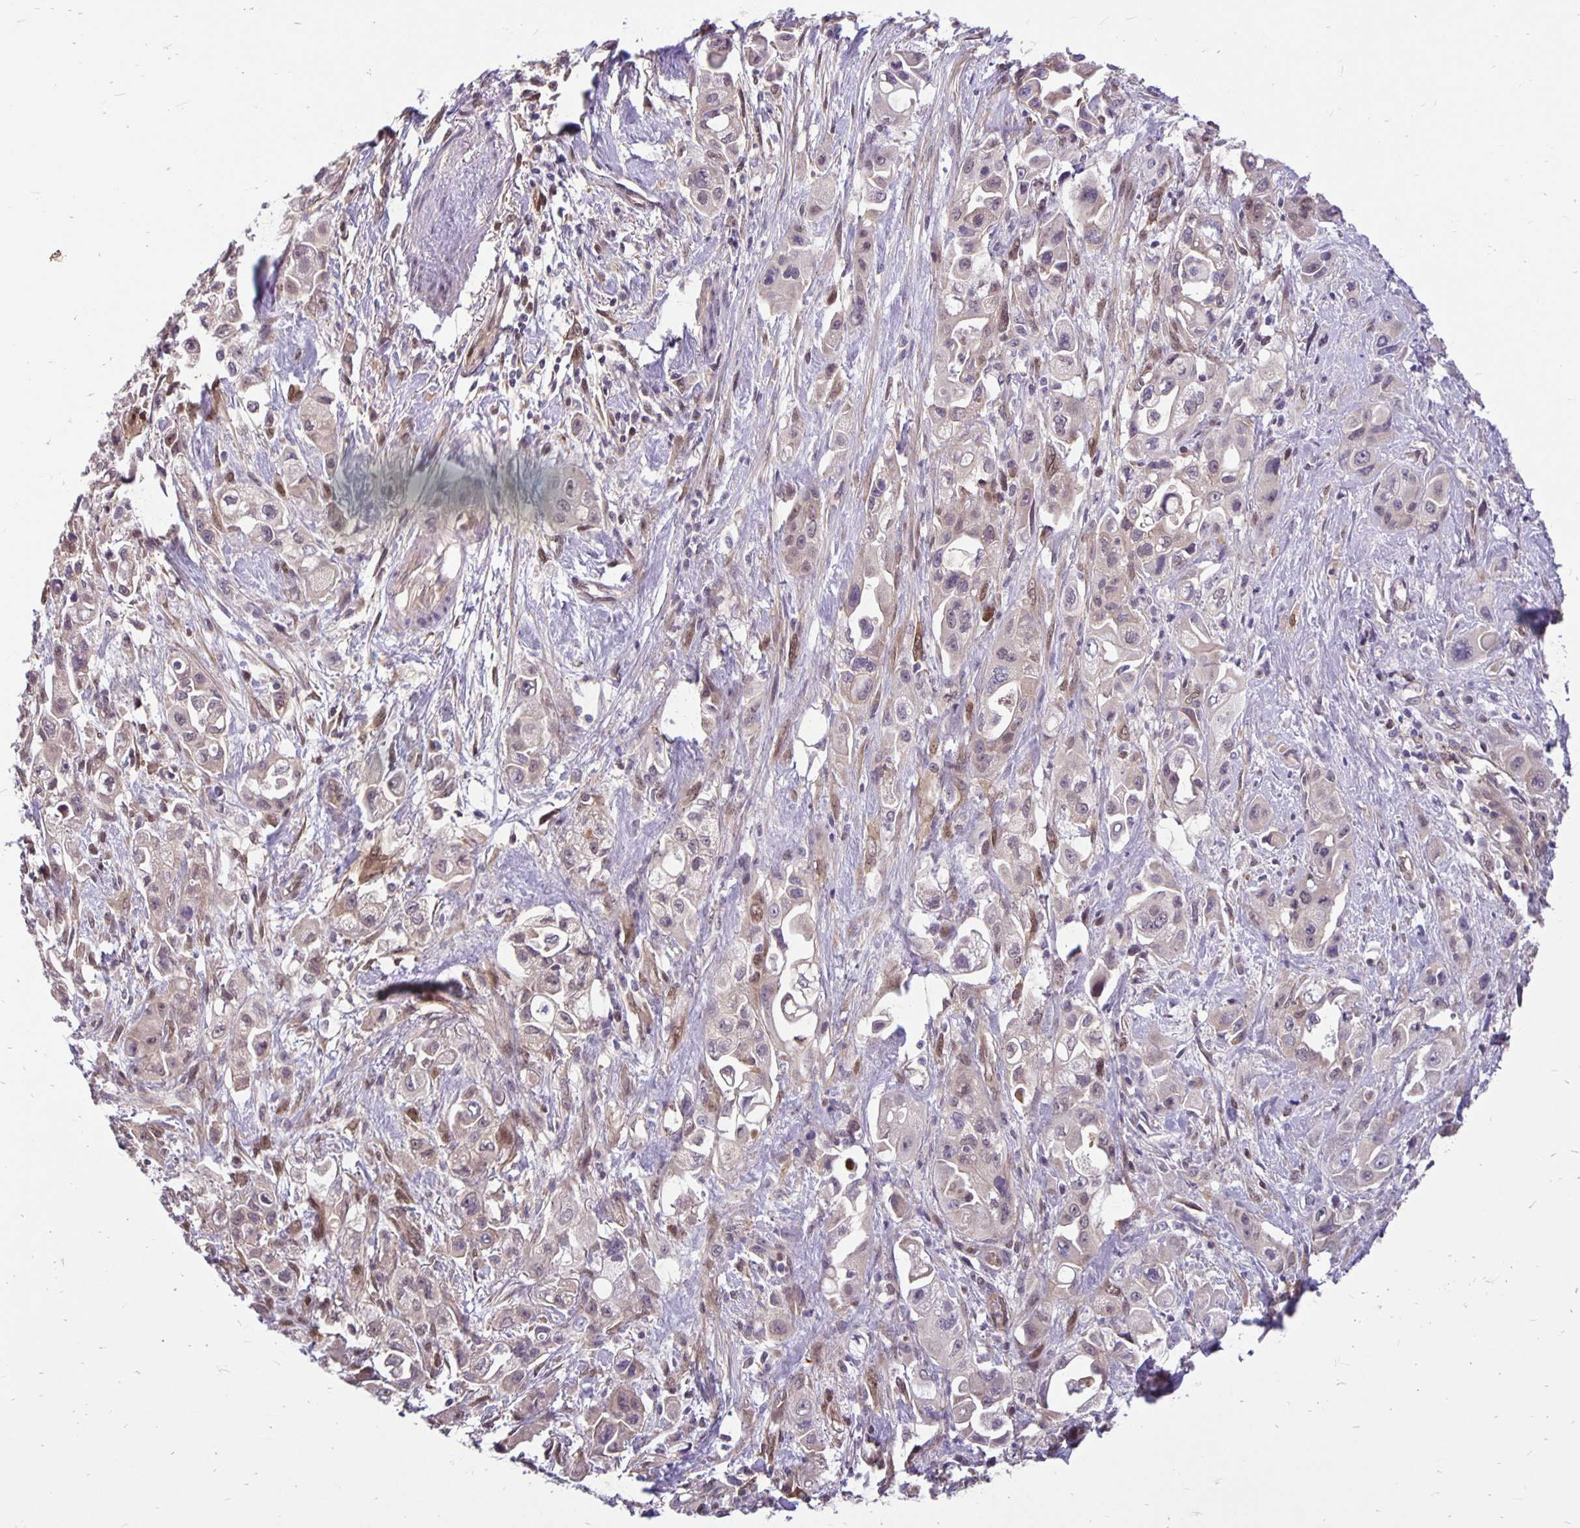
{"staining": {"intensity": "negative", "quantity": "none", "location": "none"}, "tissue": "pancreatic cancer", "cell_type": "Tumor cells", "image_type": "cancer", "snomed": [{"axis": "morphology", "description": "Adenocarcinoma, NOS"}, {"axis": "topography", "description": "Pancreas"}], "caption": "This is an IHC photomicrograph of pancreatic adenocarcinoma. There is no expression in tumor cells.", "gene": "TAX1BP3", "patient": {"sex": "female", "age": 66}}